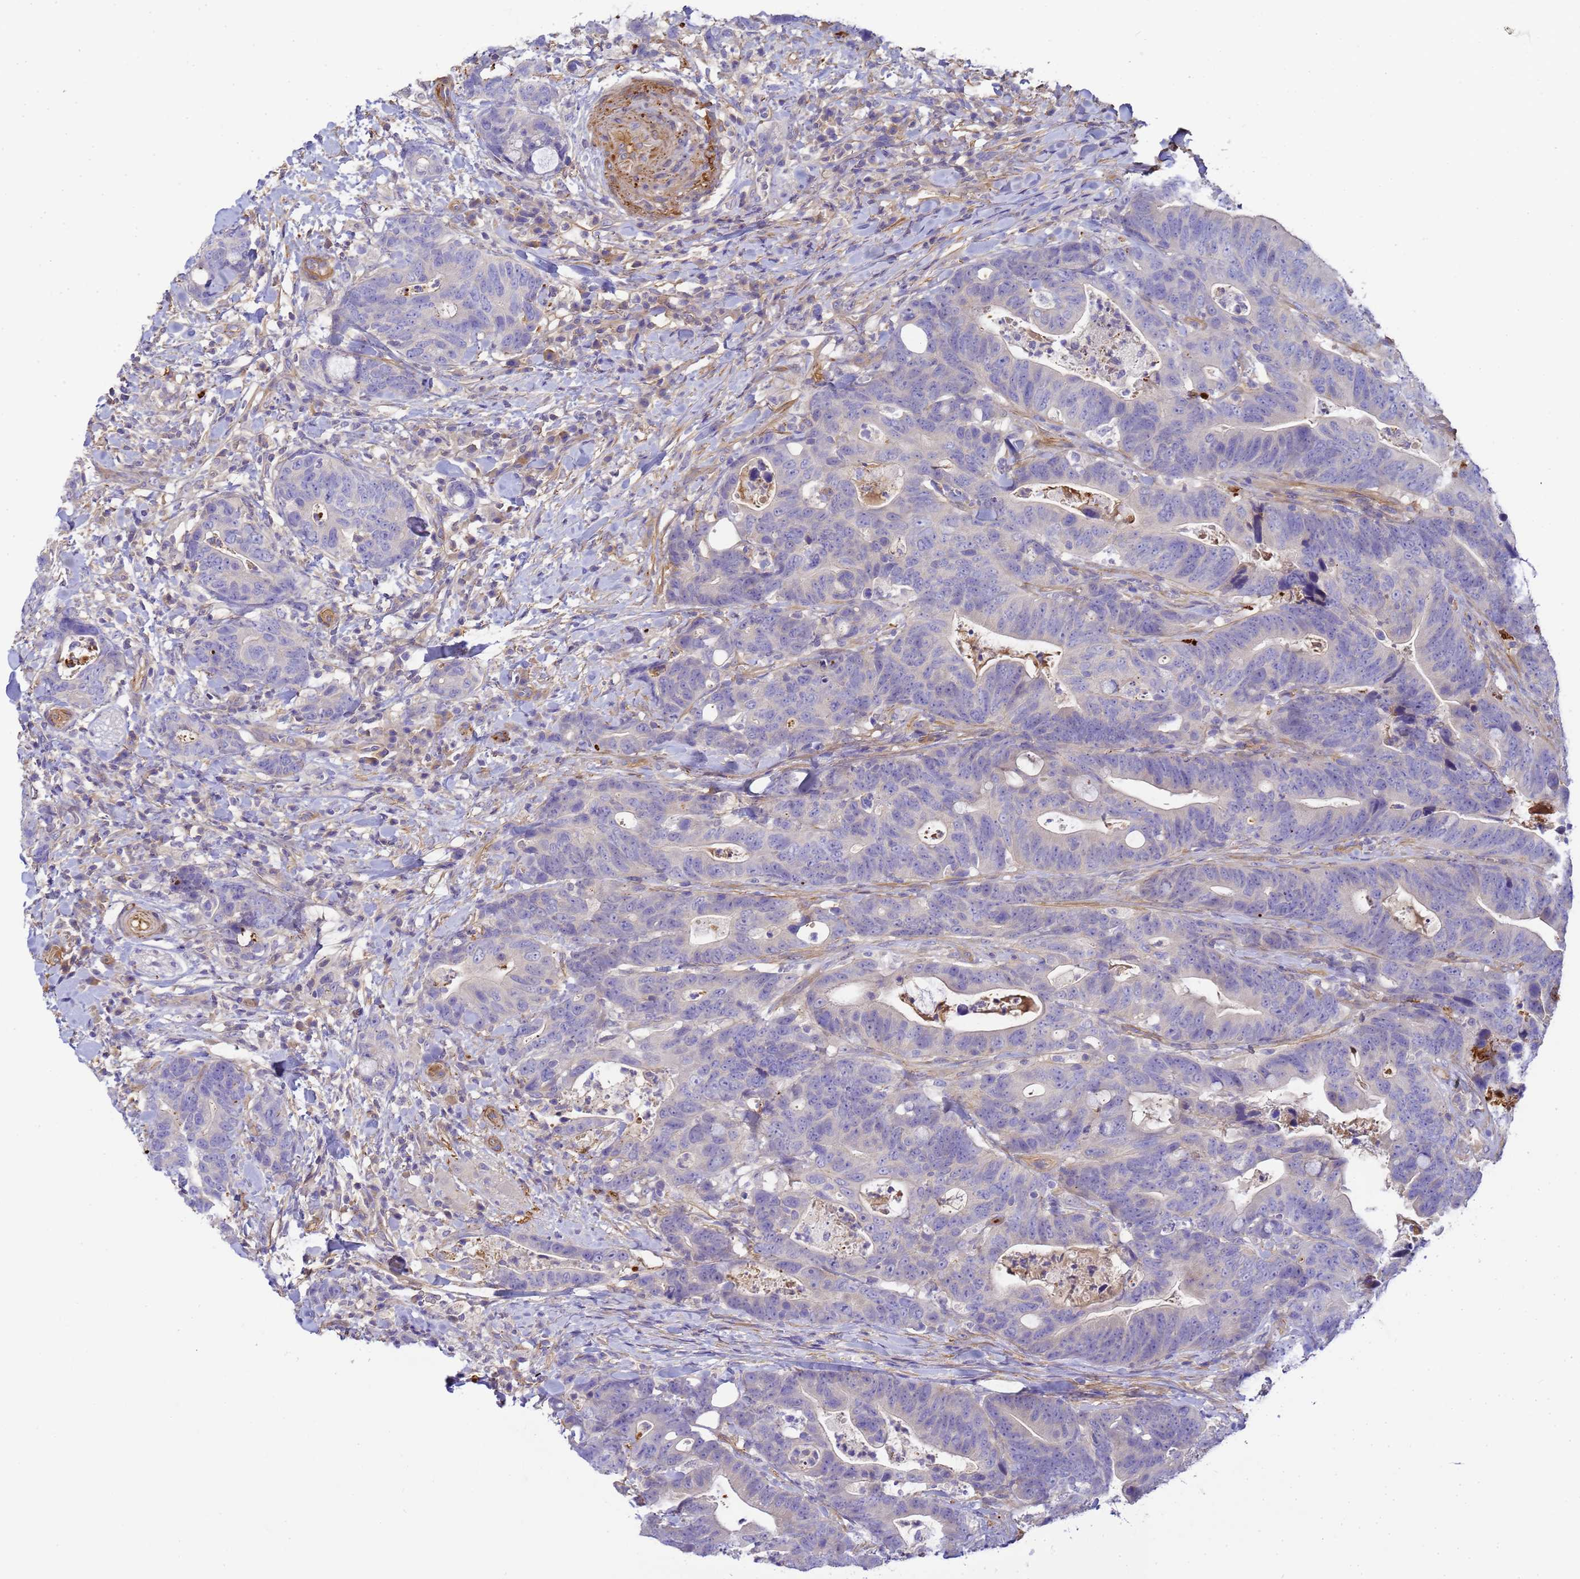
{"staining": {"intensity": "negative", "quantity": "none", "location": "none"}, "tissue": "colorectal cancer", "cell_type": "Tumor cells", "image_type": "cancer", "snomed": [{"axis": "morphology", "description": "Adenocarcinoma, NOS"}, {"axis": "topography", "description": "Colon"}], "caption": "Human colorectal adenocarcinoma stained for a protein using immunohistochemistry (IHC) demonstrates no expression in tumor cells.", "gene": "MYL12A", "patient": {"sex": "female", "age": 82}}